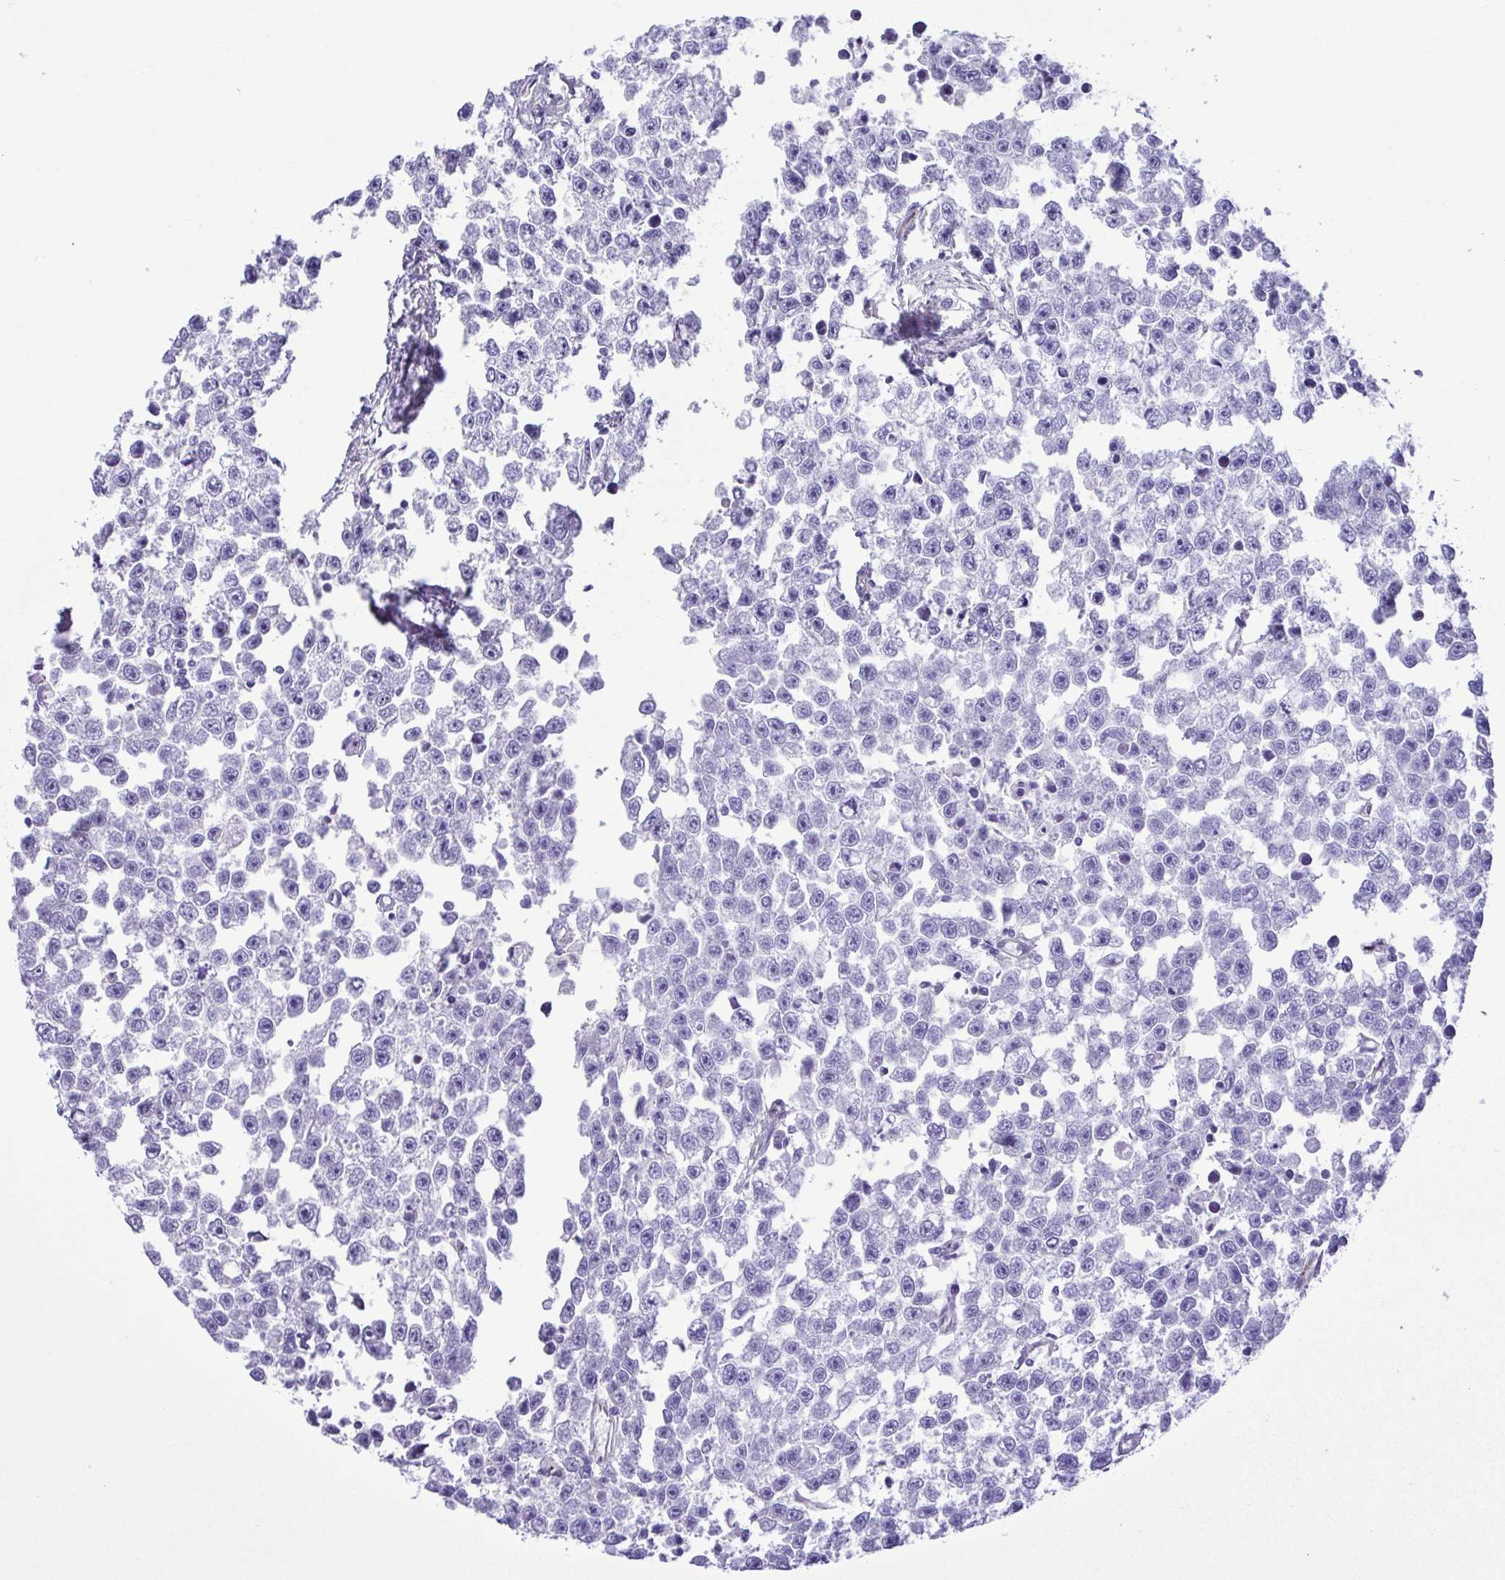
{"staining": {"intensity": "negative", "quantity": "none", "location": "none"}, "tissue": "testis cancer", "cell_type": "Tumor cells", "image_type": "cancer", "snomed": [{"axis": "morphology", "description": "Seminoma, NOS"}, {"axis": "topography", "description": "Testis"}], "caption": "High power microscopy image of an immunohistochemistry histopathology image of testis cancer, revealing no significant staining in tumor cells.", "gene": "FLT1", "patient": {"sex": "male", "age": 26}}